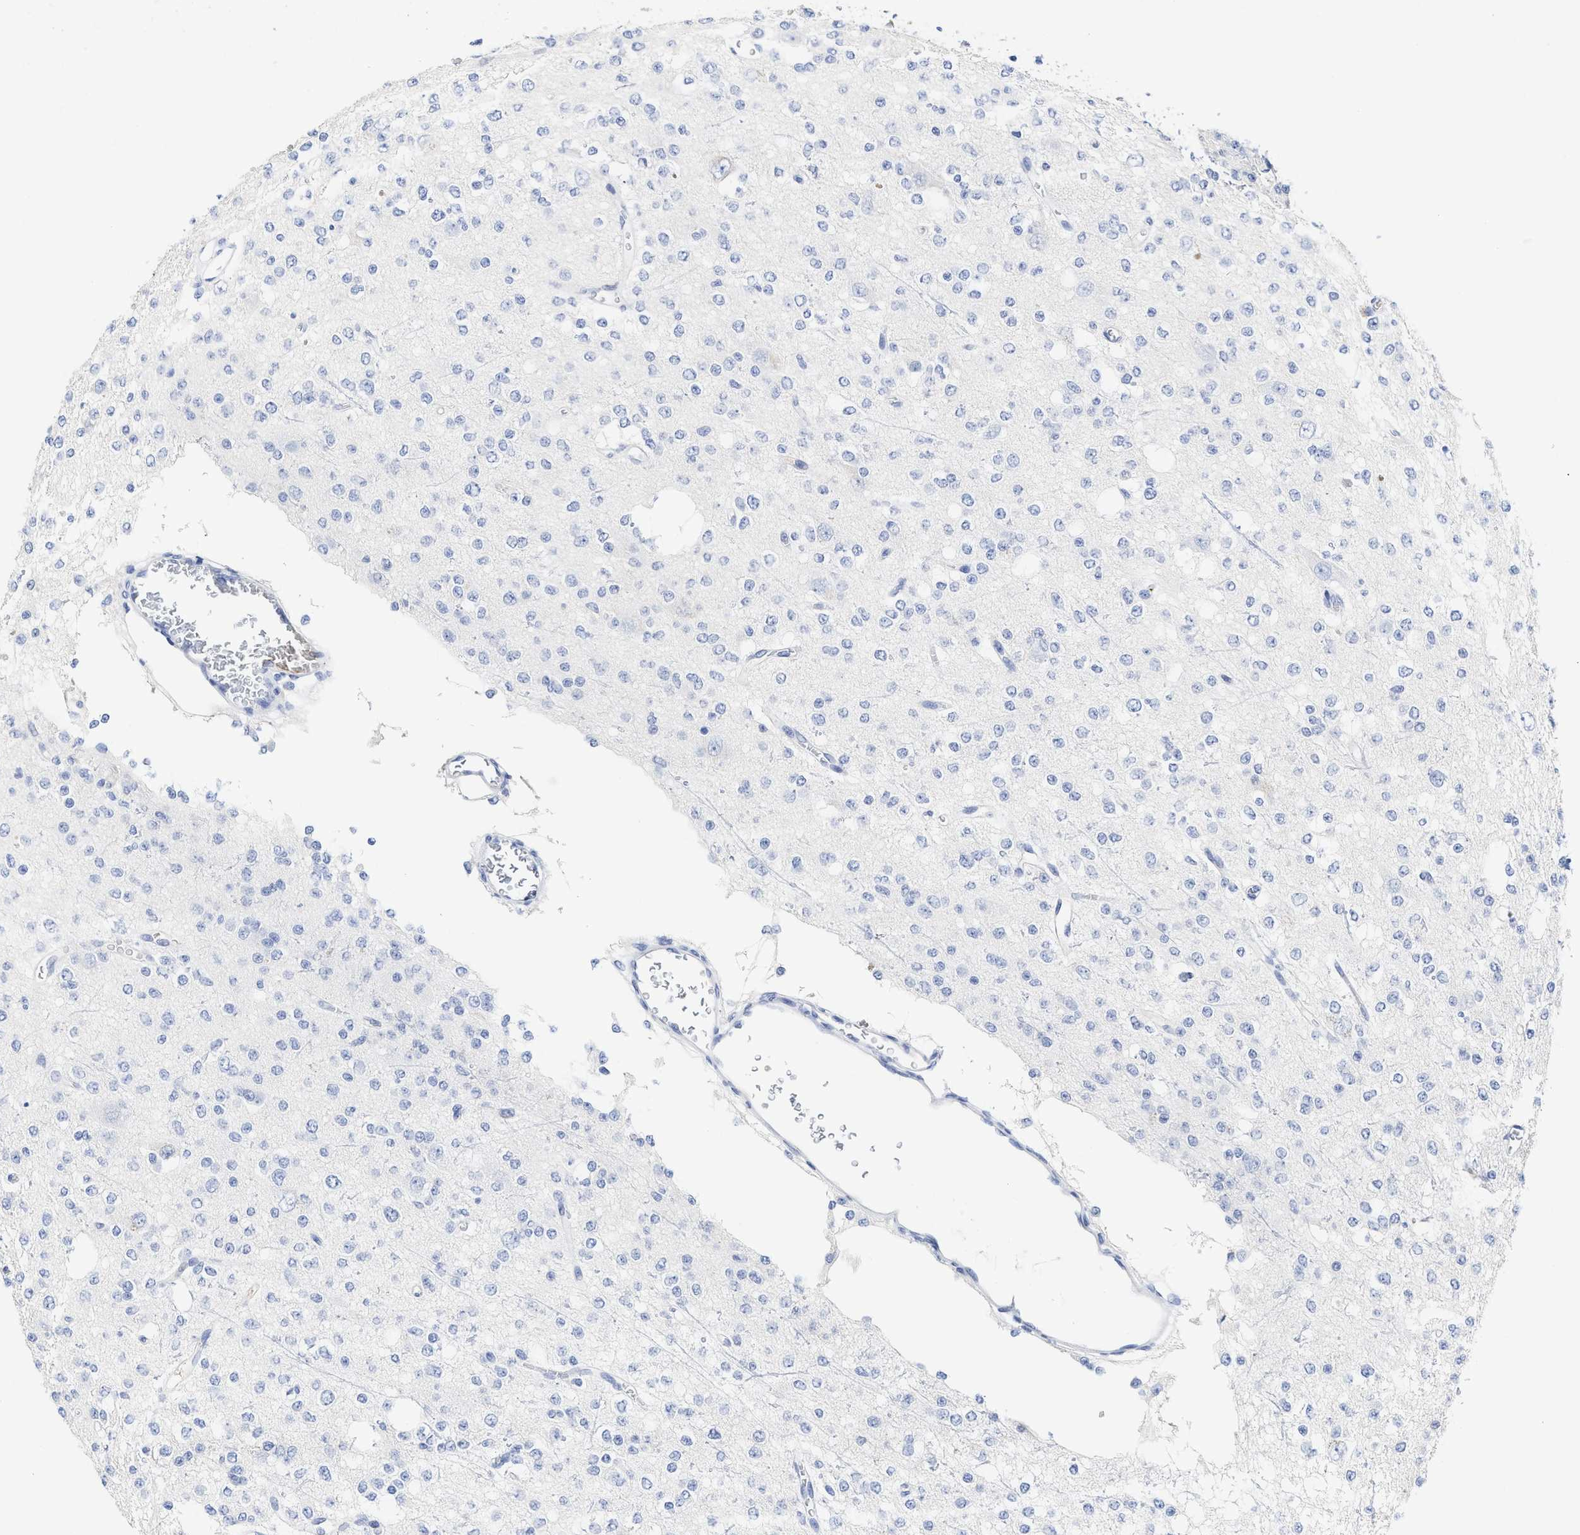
{"staining": {"intensity": "negative", "quantity": "none", "location": "none"}, "tissue": "glioma", "cell_type": "Tumor cells", "image_type": "cancer", "snomed": [{"axis": "morphology", "description": "Glioma, malignant, Low grade"}, {"axis": "topography", "description": "Brain"}], "caption": "This is an IHC histopathology image of malignant glioma (low-grade). There is no expression in tumor cells.", "gene": "C2", "patient": {"sex": "male", "age": 38}}